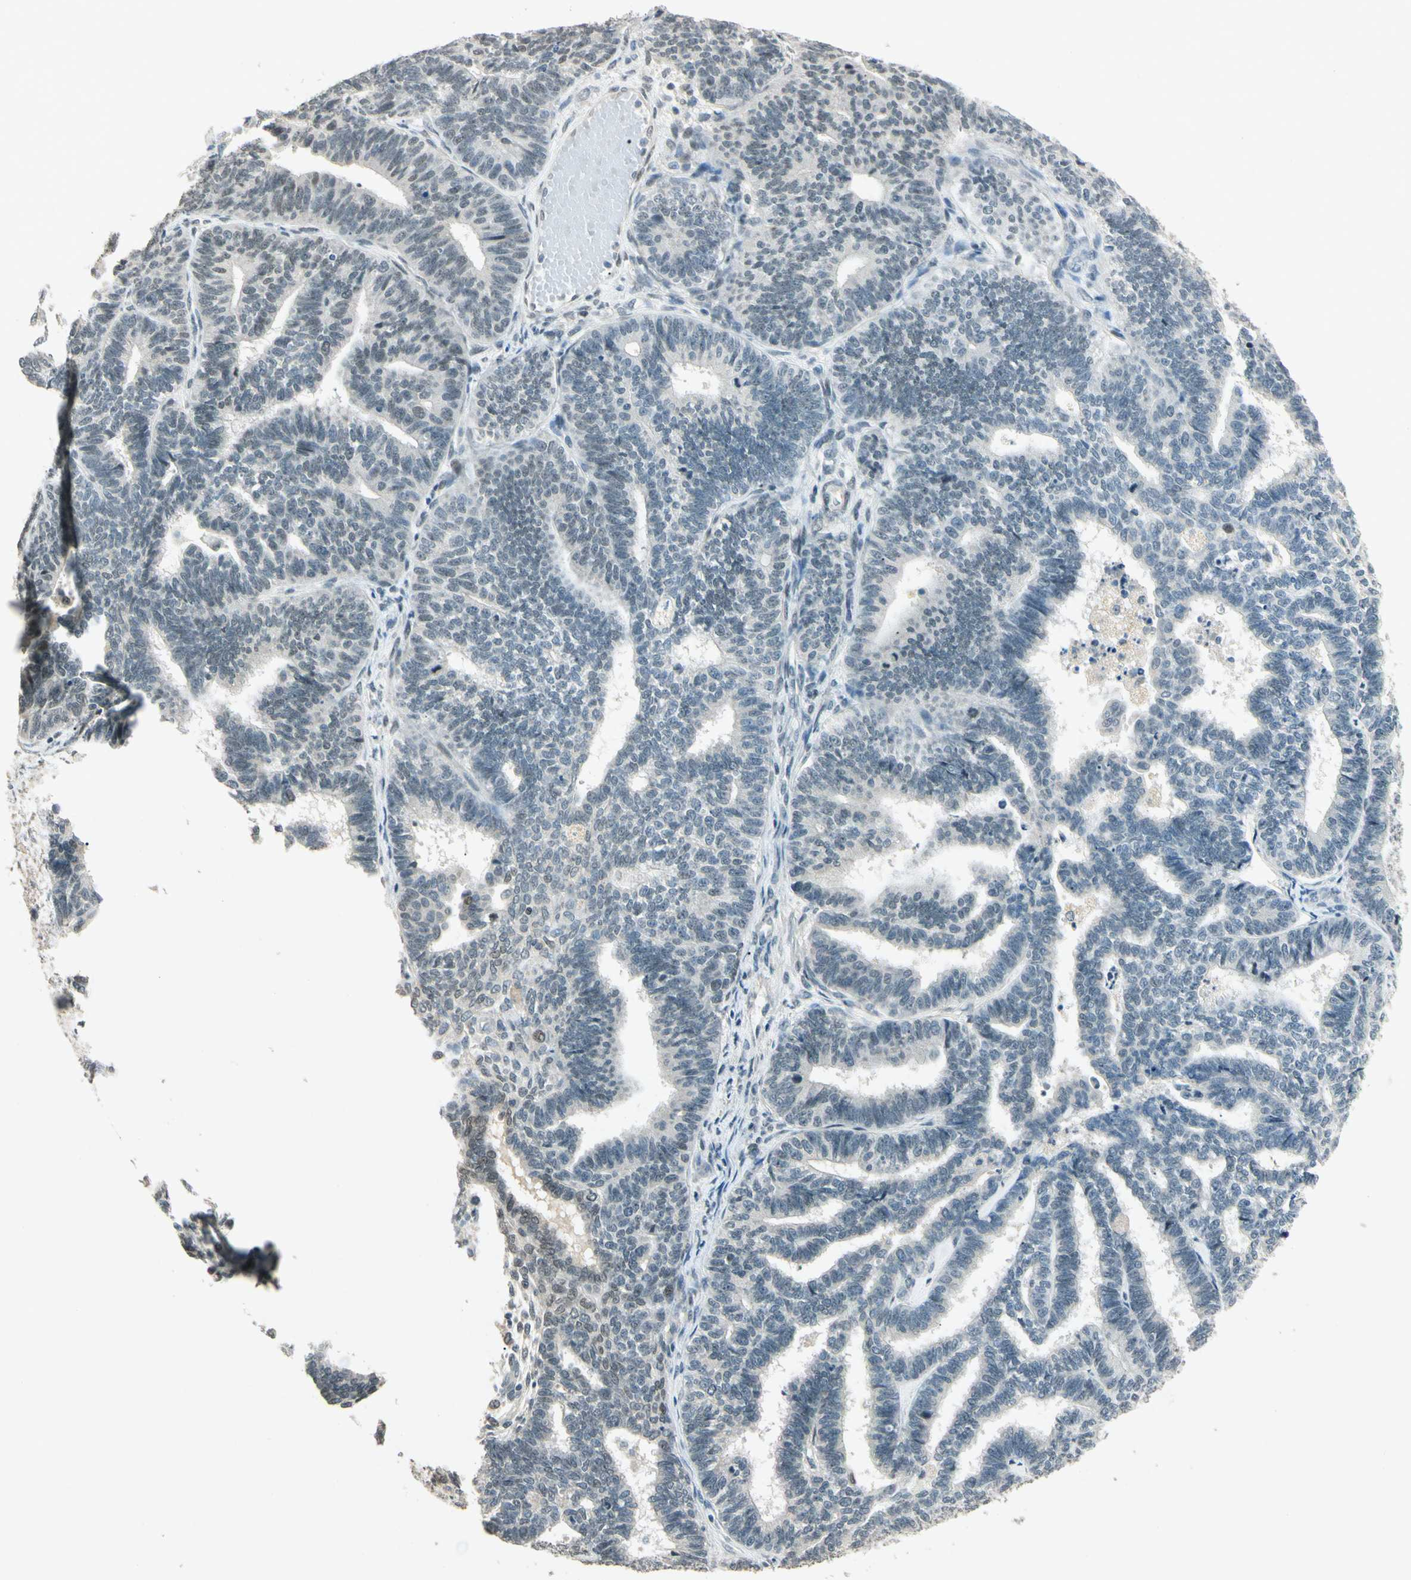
{"staining": {"intensity": "negative", "quantity": "none", "location": "none"}, "tissue": "endometrial cancer", "cell_type": "Tumor cells", "image_type": "cancer", "snomed": [{"axis": "morphology", "description": "Adenocarcinoma, NOS"}, {"axis": "topography", "description": "Endometrium"}], "caption": "DAB immunohistochemical staining of human endometrial adenocarcinoma displays no significant staining in tumor cells.", "gene": "ZBTB4", "patient": {"sex": "female", "age": 70}}